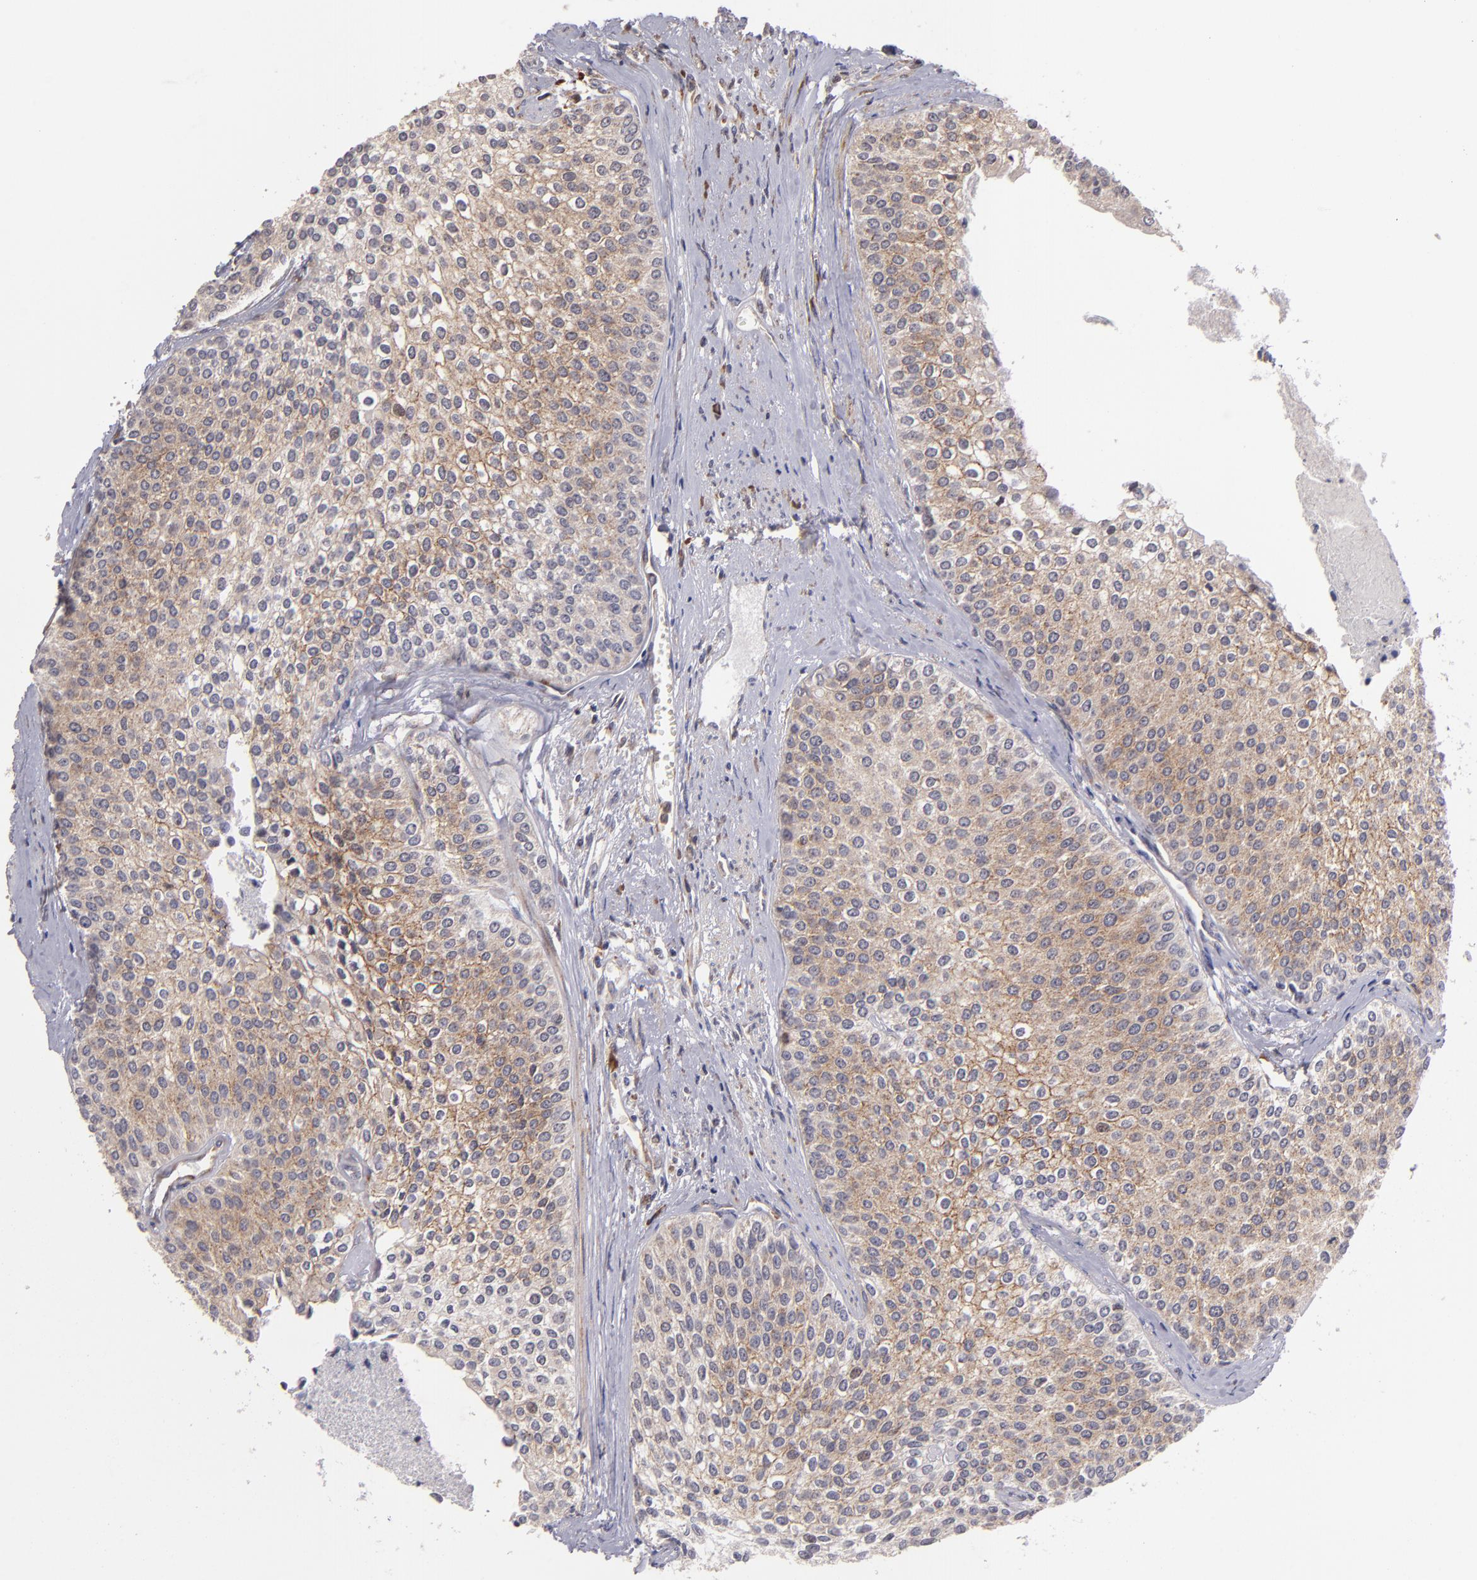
{"staining": {"intensity": "weak", "quantity": ">75%", "location": "cytoplasmic/membranous"}, "tissue": "urothelial cancer", "cell_type": "Tumor cells", "image_type": "cancer", "snomed": [{"axis": "morphology", "description": "Urothelial carcinoma, Low grade"}, {"axis": "topography", "description": "Urinary bladder"}], "caption": "Tumor cells reveal low levels of weak cytoplasmic/membranous positivity in about >75% of cells in urothelial cancer.", "gene": "CASP1", "patient": {"sex": "female", "age": 73}}